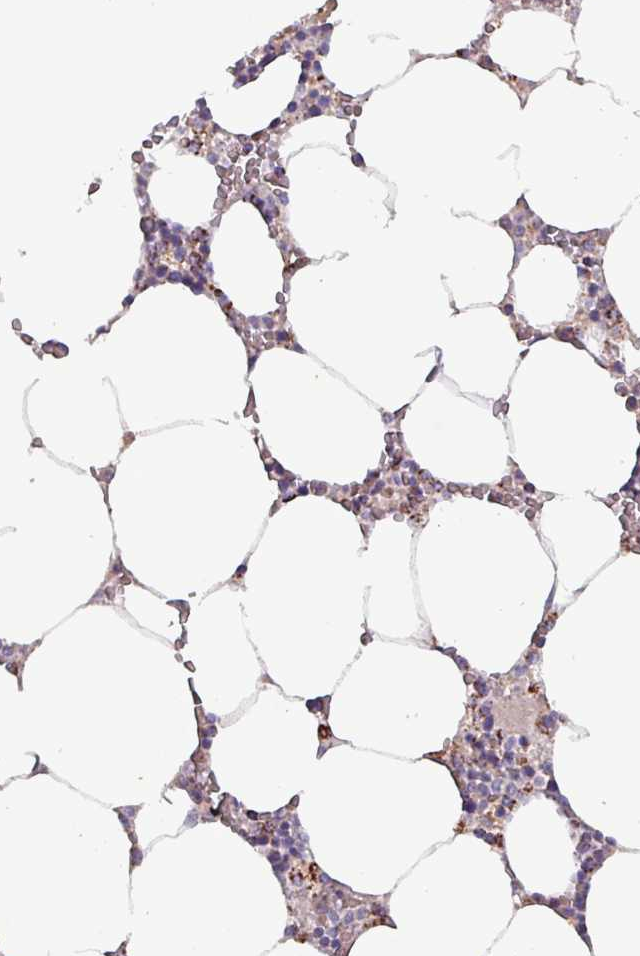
{"staining": {"intensity": "moderate", "quantity": "<25%", "location": "cytoplasmic/membranous"}, "tissue": "bone marrow", "cell_type": "Hematopoietic cells", "image_type": "normal", "snomed": [{"axis": "morphology", "description": "Normal tissue, NOS"}, {"axis": "topography", "description": "Bone marrow"}], "caption": "Protein expression analysis of benign bone marrow exhibits moderate cytoplasmic/membranous expression in about <25% of hematopoietic cells. The protein is shown in brown color, while the nuclei are stained blue.", "gene": "ZNF322", "patient": {"sex": "male", "age": 70}}